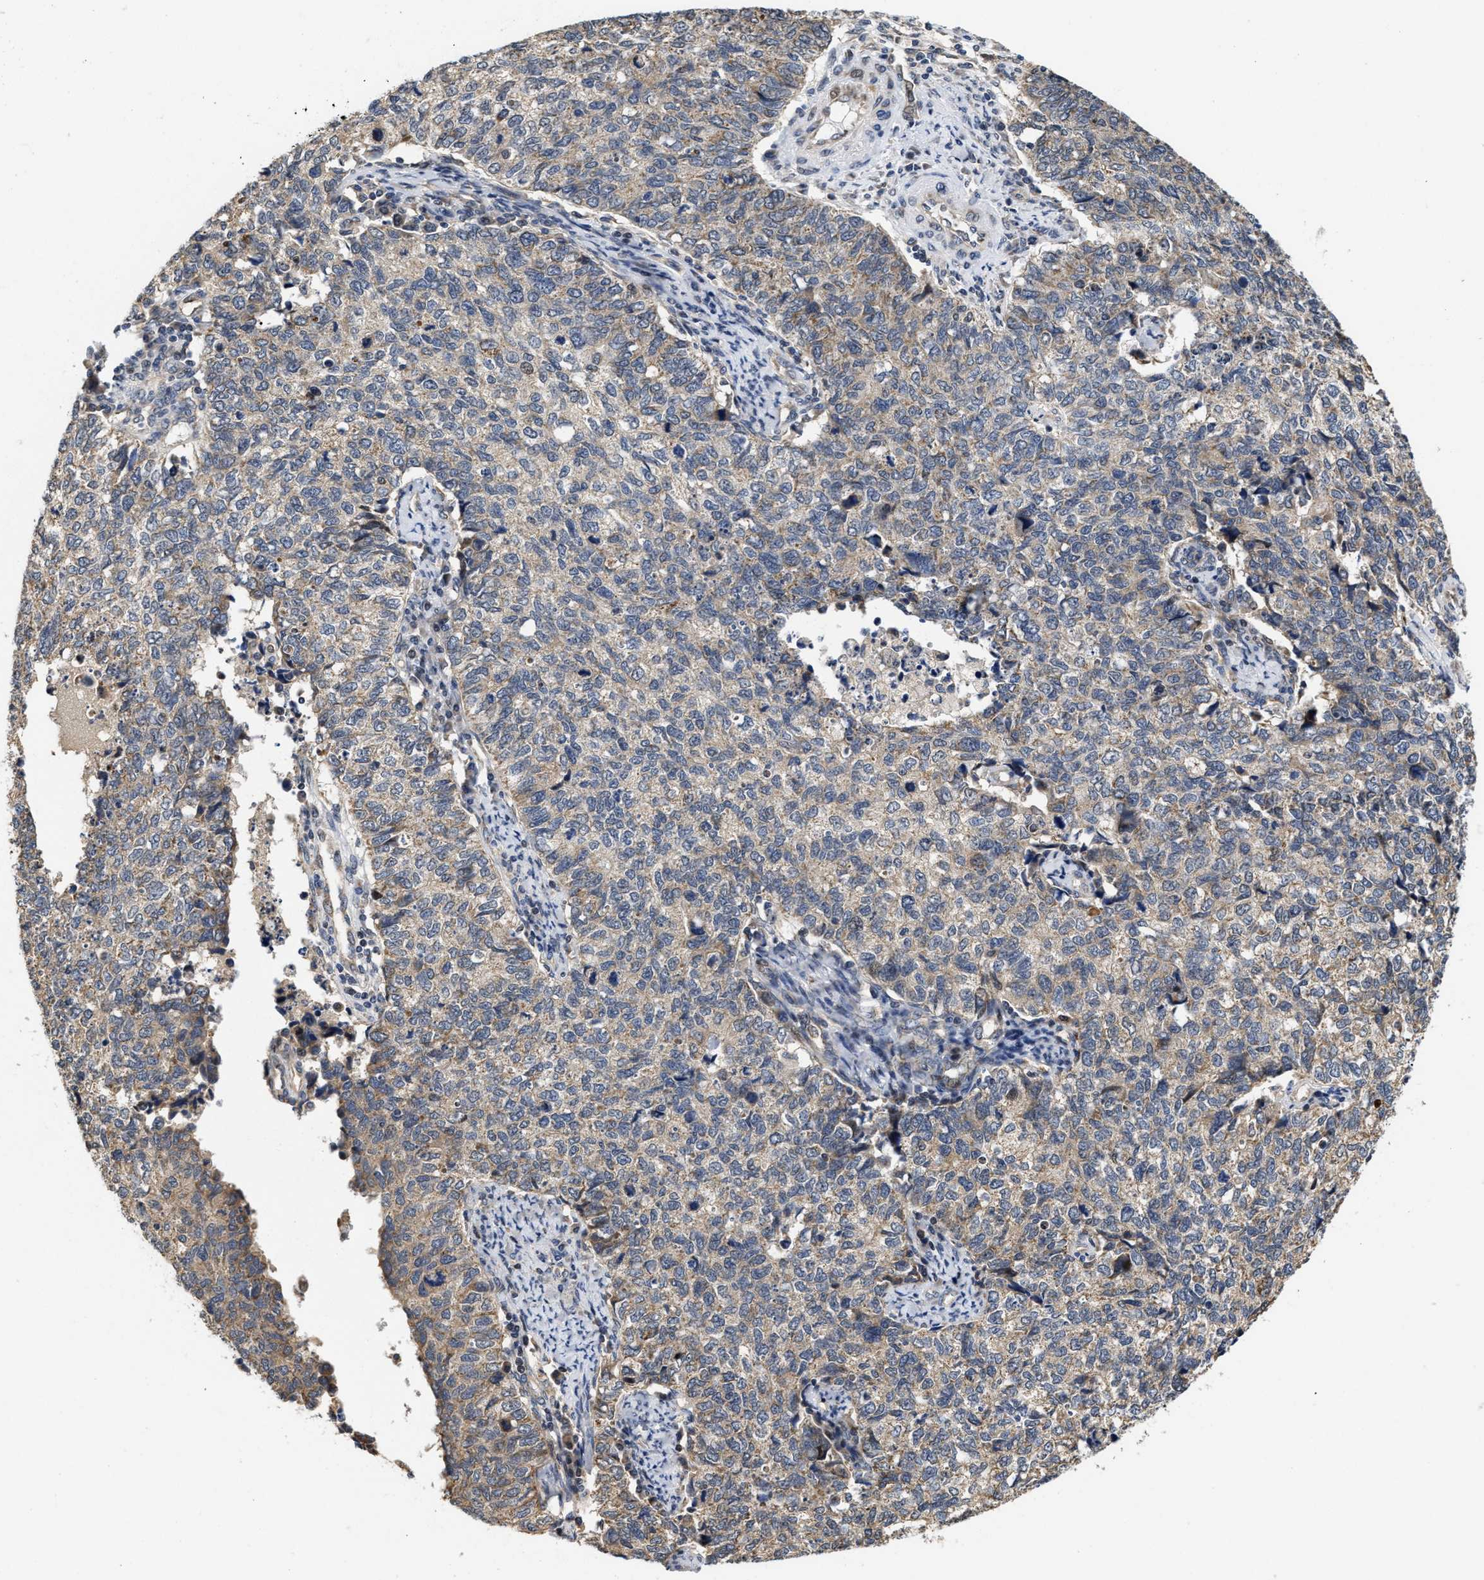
{"staining": {"intensity": "weak", "quantity": "25%-75%", "location": "cytoplasmic/membranous"}, "tissue": "cervical cancer", "cell_type": "Tumor cells", "image_type": "cancer", "snomed": [{"axis": "morphology", "description": "Squamous cell carcinoma, NOS"}, {"axis": "topography", "description": "Cervix"}], "caption": "Brown immunohistochemical staining in squamous cell carcinoma (cervical) reveals weak cytoplasmic/membranous staining in about 25%-75% of tumor cells.", "gene": "SCYL2", "patient": {"sex": "female", "age": 63}}